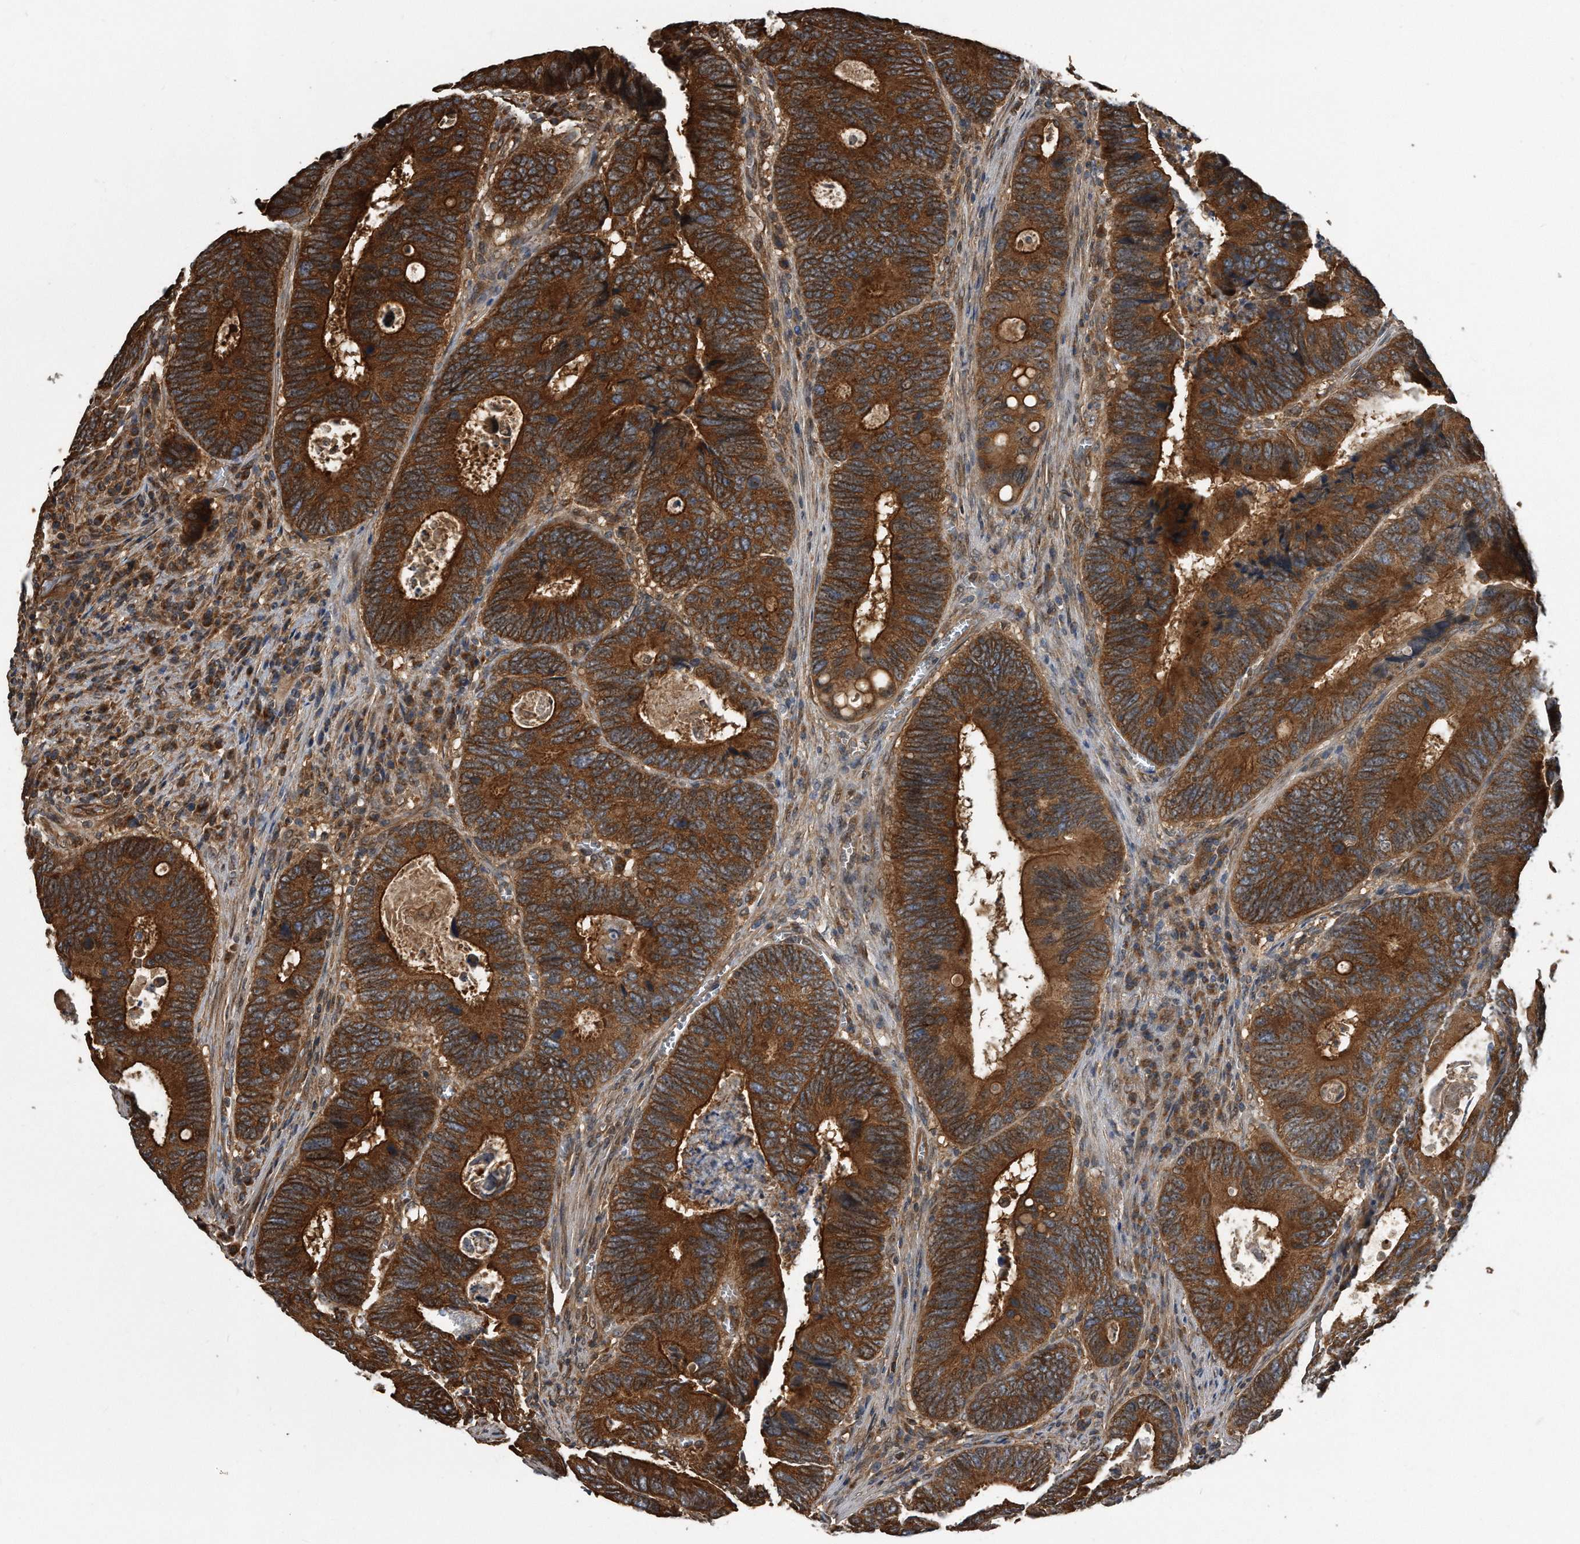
{"staining": {"intensity": "strong", "quantity": ">75%", "location": "cytoplasmic/membranous"}, "tissue": "colorectal cancer", "cell_type": "Tumor cells", "image_type": "cancer", "snomed": [{"axis": "morphology", "description": "Adenocarcinoma, NOS"}, {"axis": "topography", "description": "Colon"}], "caption": "Protein expression analysis of colorectal adenocarcinoma demonstrates strong cytoplasmic/membranous positivity in approximately >75% of tumor cells.", "gene": "FAM136A", "patient": {"sex": "male", "age": 72}}